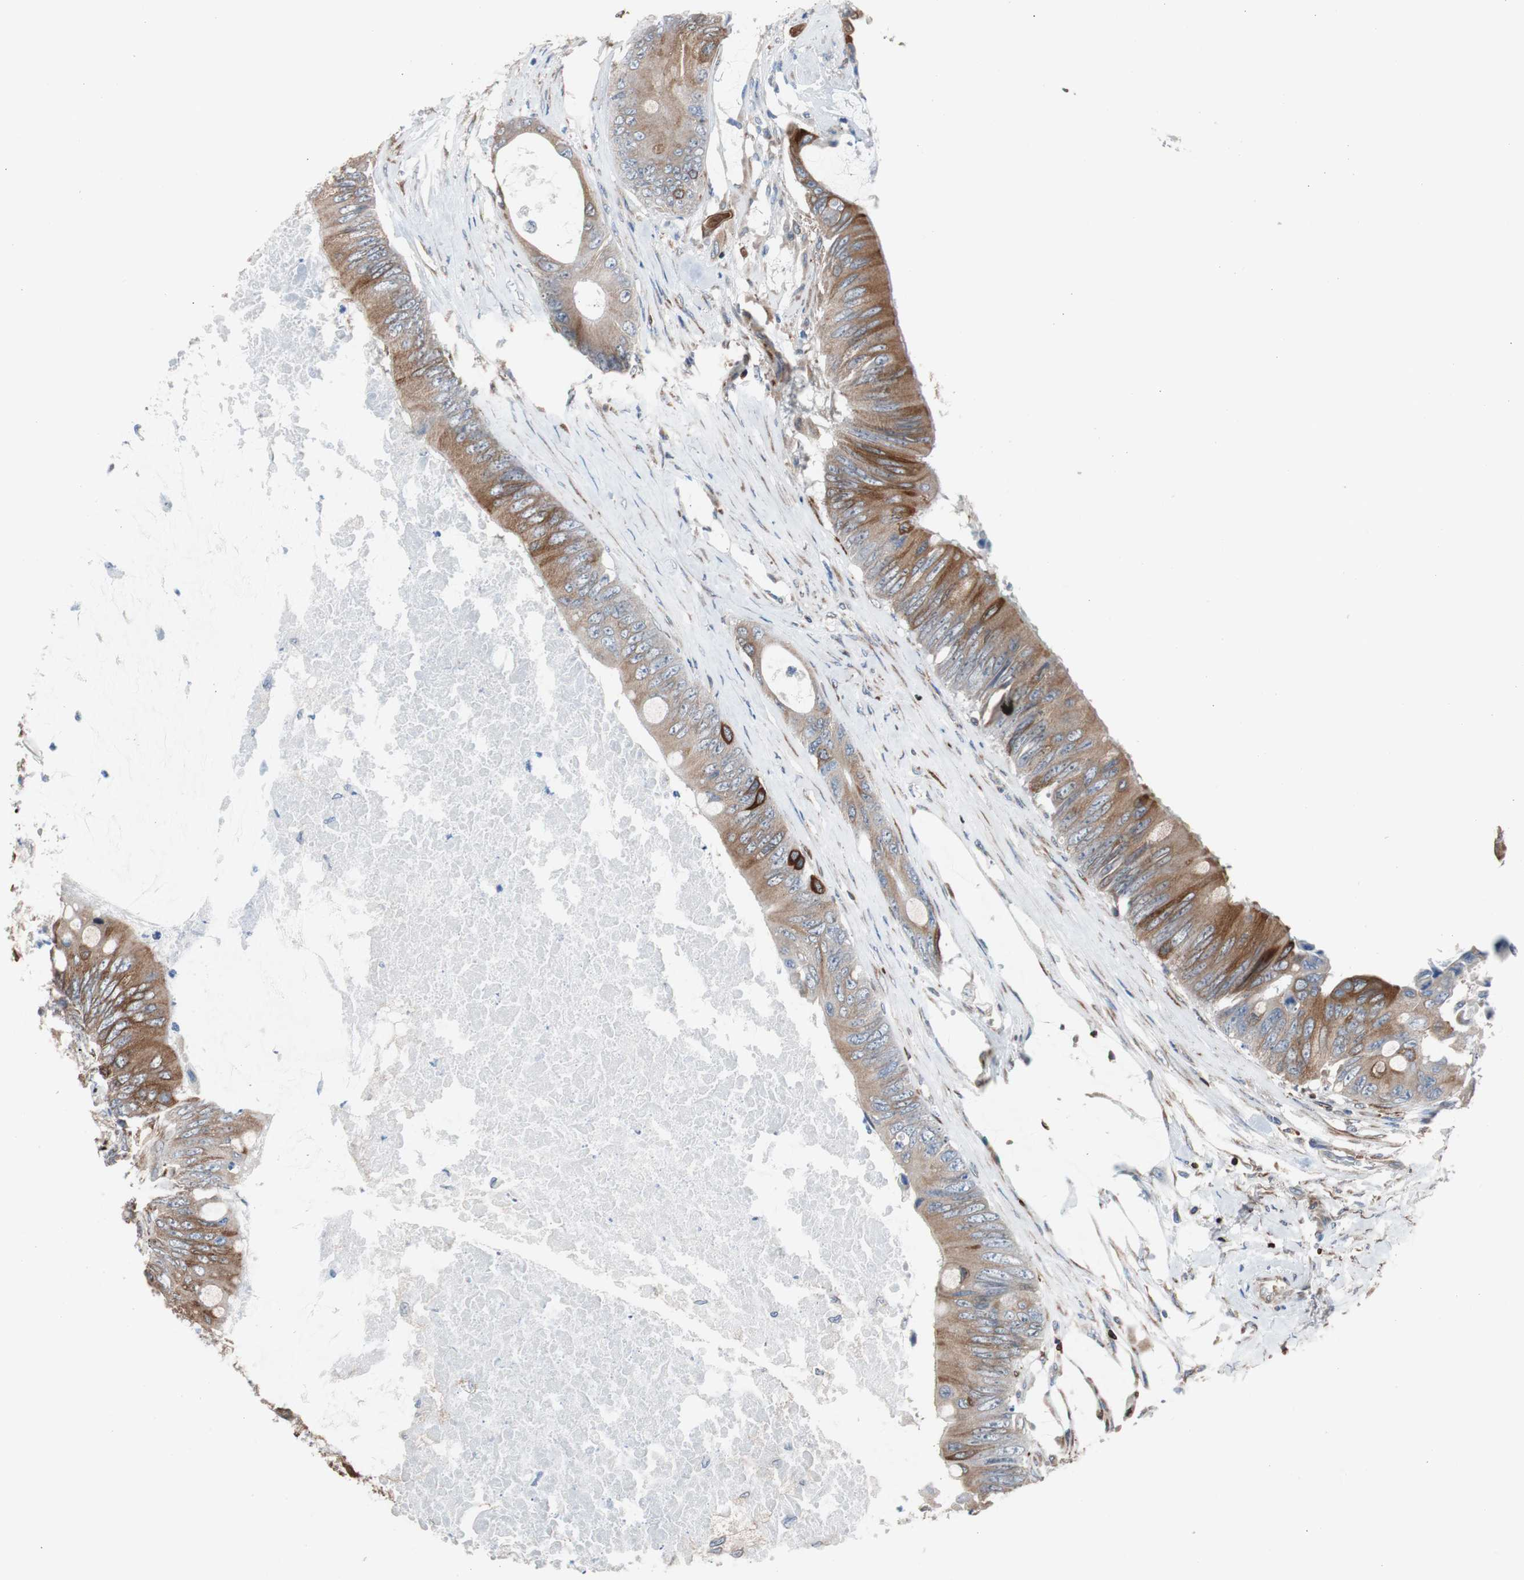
{"staining": {"intensity": "moderate", "quantity": ">75%", "location": "cytoplasmic/membranous"}, "tissue": "colorectal cancer", "cell_type": "Tumor cells", "image_type": "cancer", "snomed": [{"axis": "morphology", "description": "Adenocarcinoma, NOS"}, {"axis": "topography", "description": "Rectum"}], "caption": "Immunohistochemical staining of human colorectal cancer (adenocarcinoma) reveals medium levels of moderate cytoplasmic/membranous positivity in approximately >75% of tumor cells.", "gene": "PBXIP1", "patient": {"sex": "female", "age": 77}}